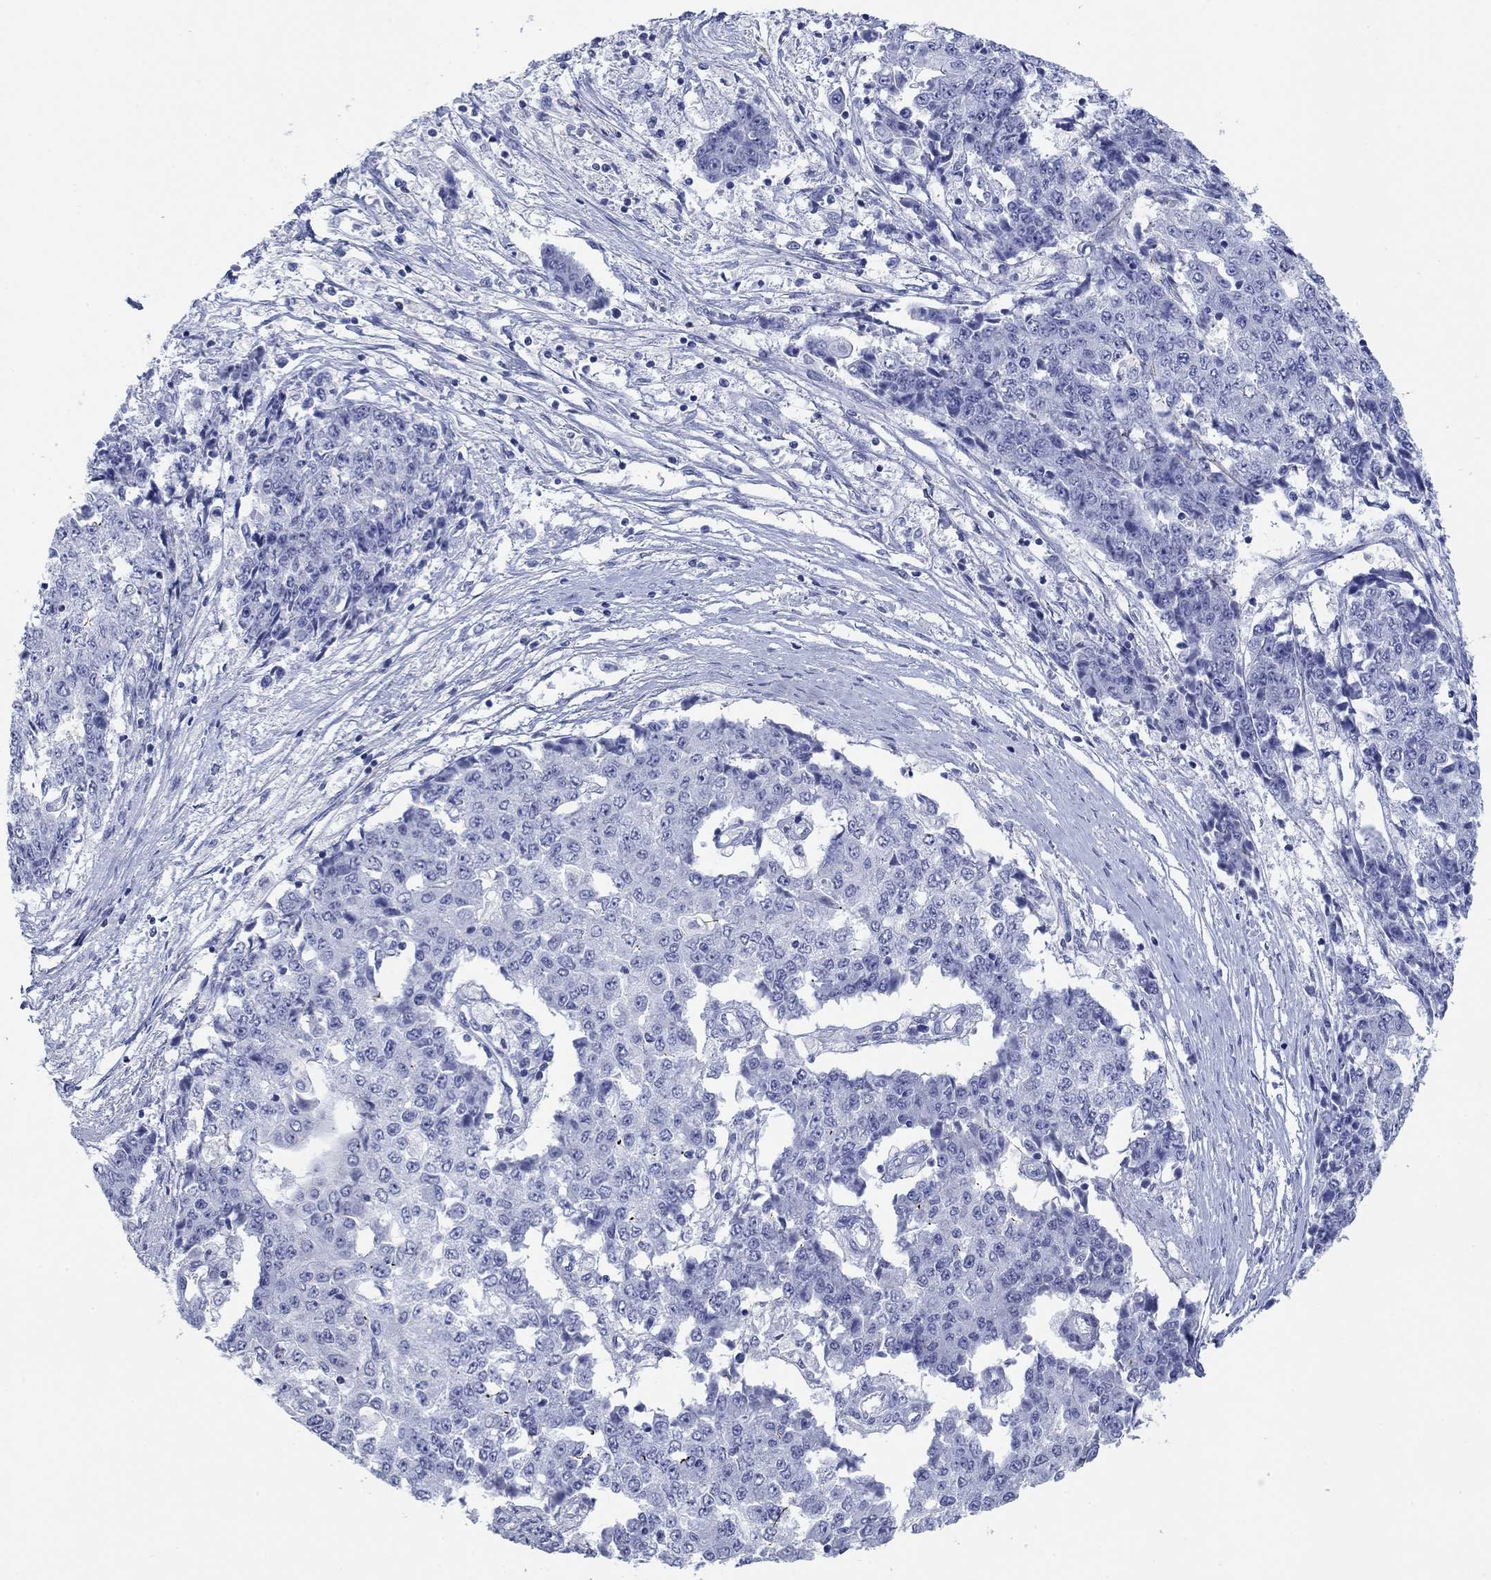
{"staining": {"intensity": "negative", "quantity": "none", "location": "none"}, "tissue": "ovarian cancer", "cell_type": "Tumor cells", "image_type": "cancer", "snomed": [{"axis": "morphology", "description": "Carcinoma, endometroid"}, {"axis": "topography", "description": "Ovary"}], "caption": "This is a photomicrograph of IHC staining of ovarian cancer (endometroid carcinoma), which shows no staining in tumor cells.", "gene": "PDYN", "patient": {"sex": "female", "age": 42}}